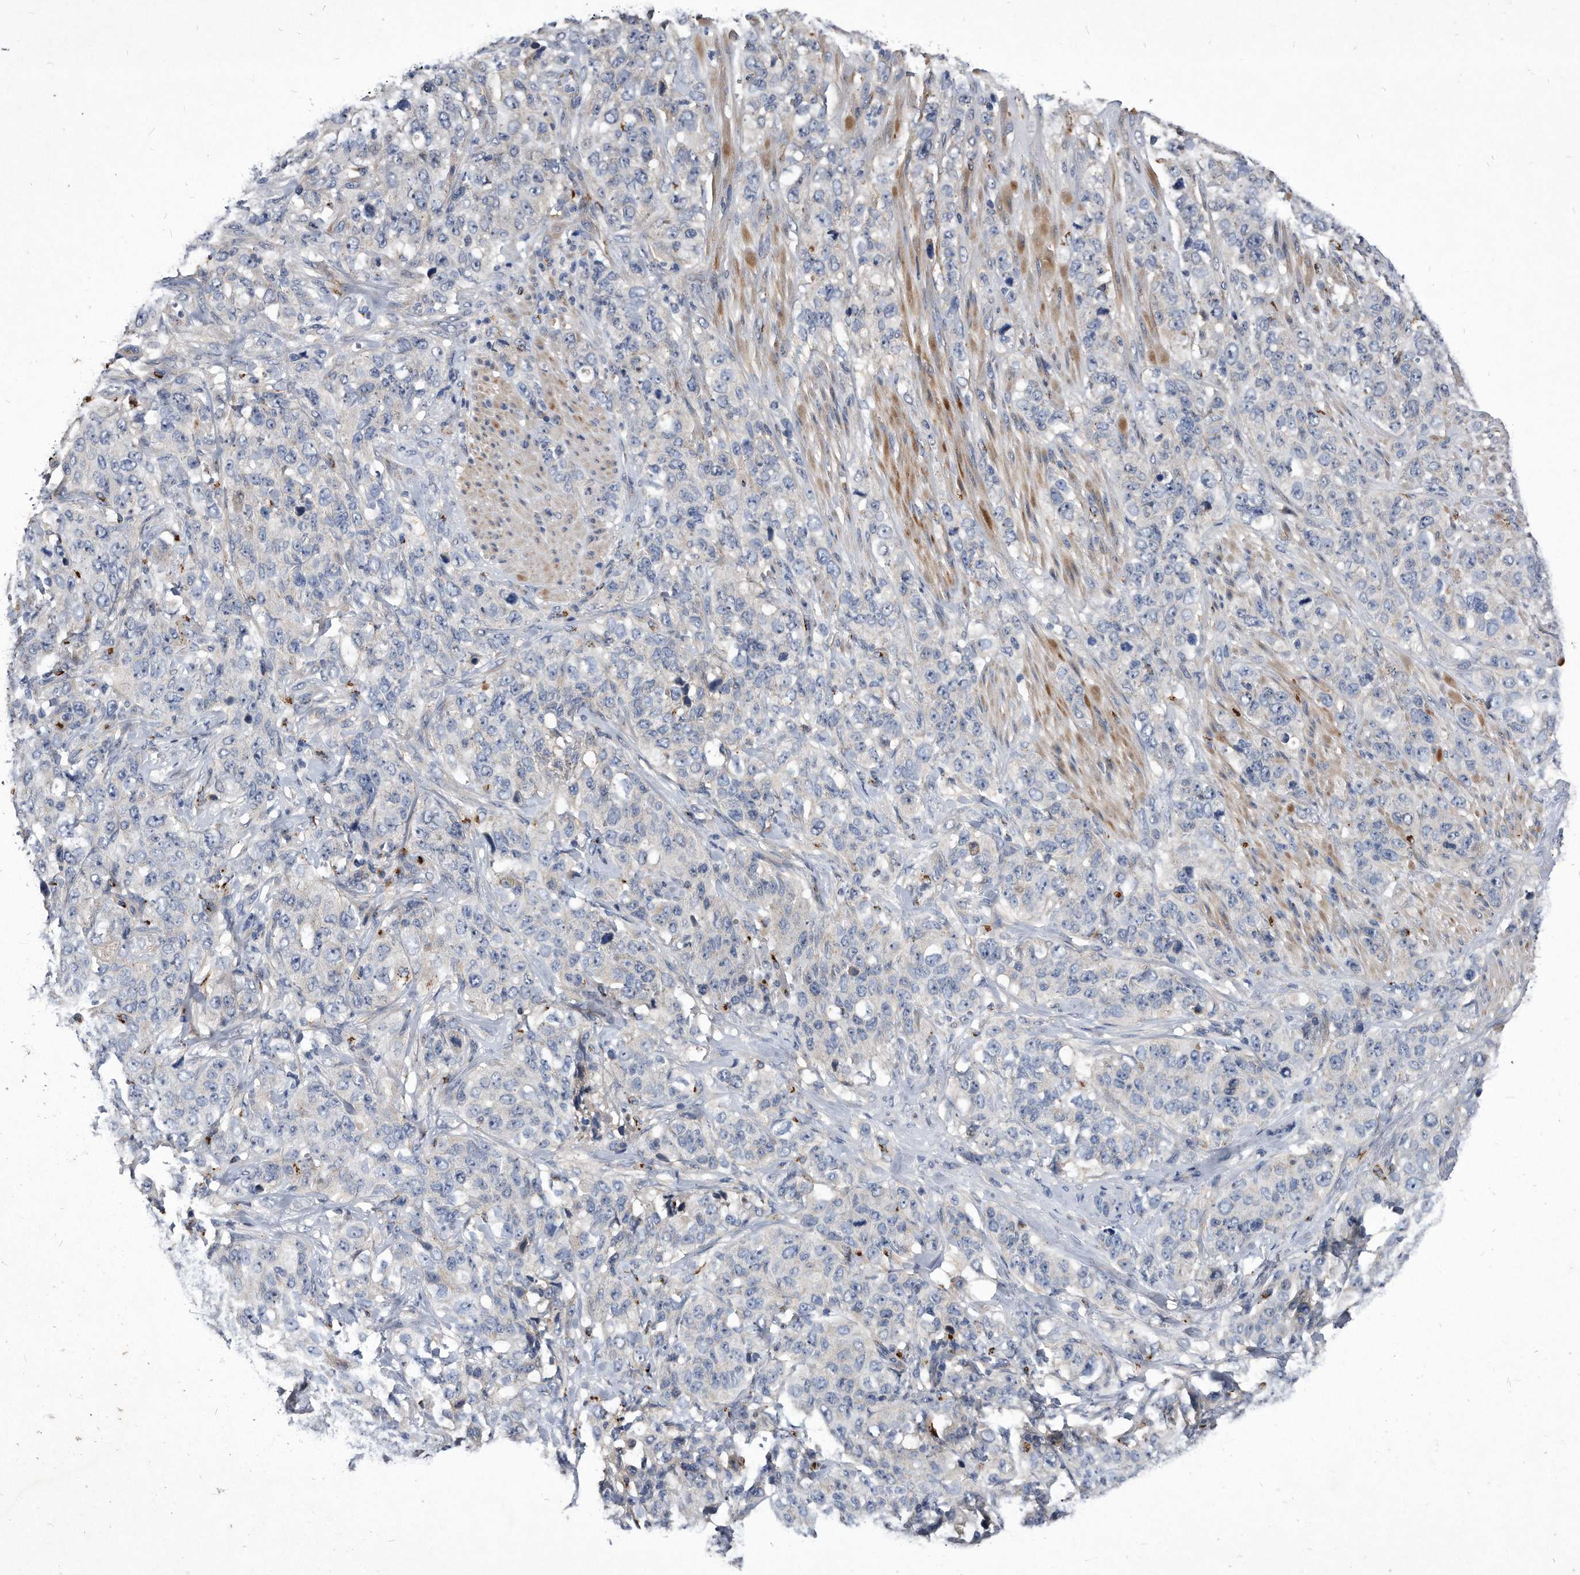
{"staining": {"intensity": "negative", "quantity": "none", "location": "none"}, "tissue": "stomach cancer", "cell_type": "Tumor cells", "image_type": "cancer", "snomed": [{"axis": "morphology", "description": "Adenocarcinoma, NOS"}, {"axis": "topography", "description": "Stomach"}], "caption": "DAB immunohistochemical staining of human stomach cancer exhibits no significant positivity in tumor cells.", "gene": "MGAT4A", "patient": {"sex": "male", "age": 48}}